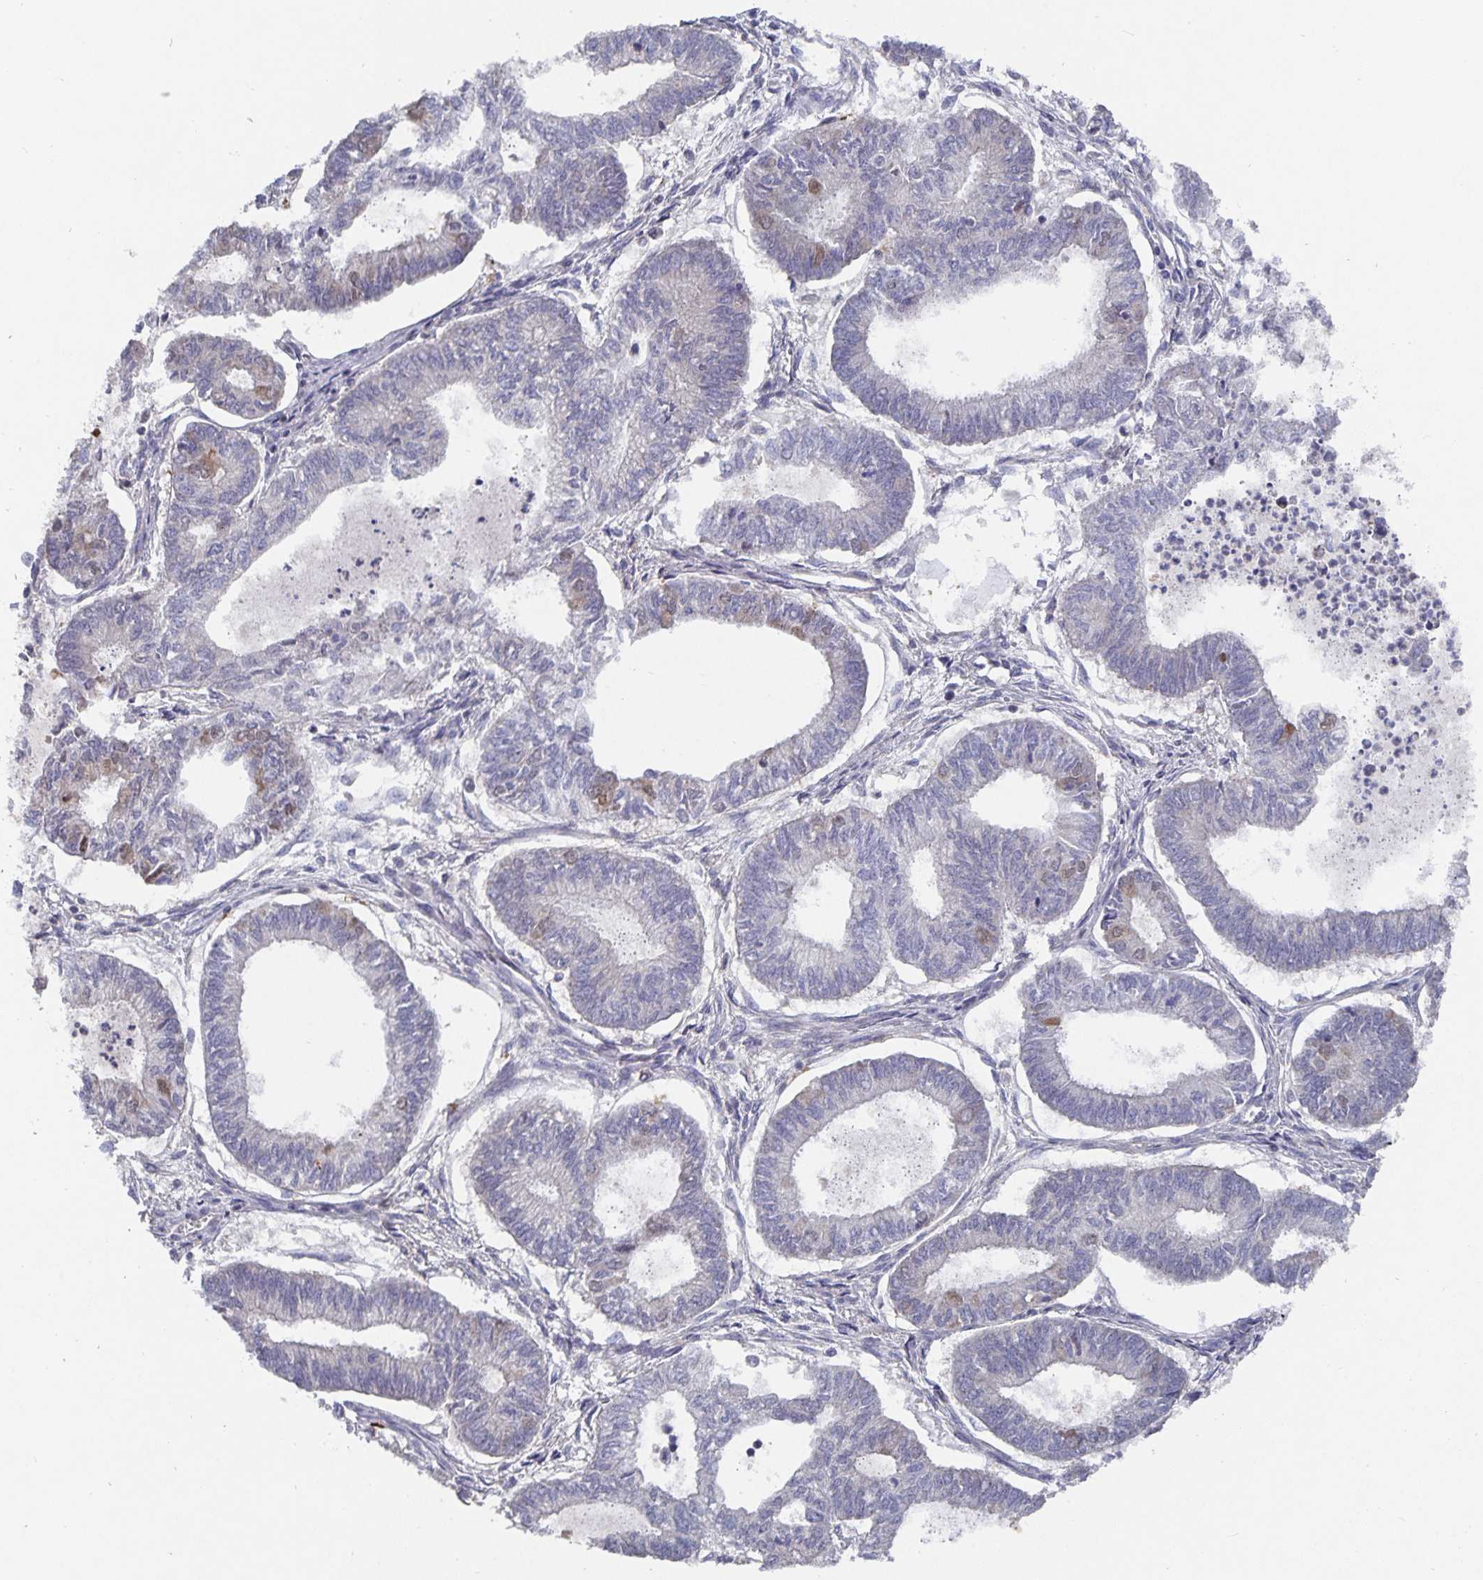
{"staining": {"intensity": "moderate", "quantity": "<25%", "location": "cytoplasmic/membranous"}, "tissue": "ovarian cancer", "cell_type": "Tumor cells", "image_type": "cancer", "snomed": [{"axis": "morphology", "description": "Carcinoma, endometroid"}, {"axis": "topography", "description": "Ovary"}], "caption": "This photomicrograph demonstrates immunohistochemistry (IHC) staining of human endometroid carcinoma (ovarian), with low moderate cytoplasmic/membranous positivity in about <25% of tumor cells.", "gene": "HEPN1", "patient": {"sex": "female", "age": 64}}